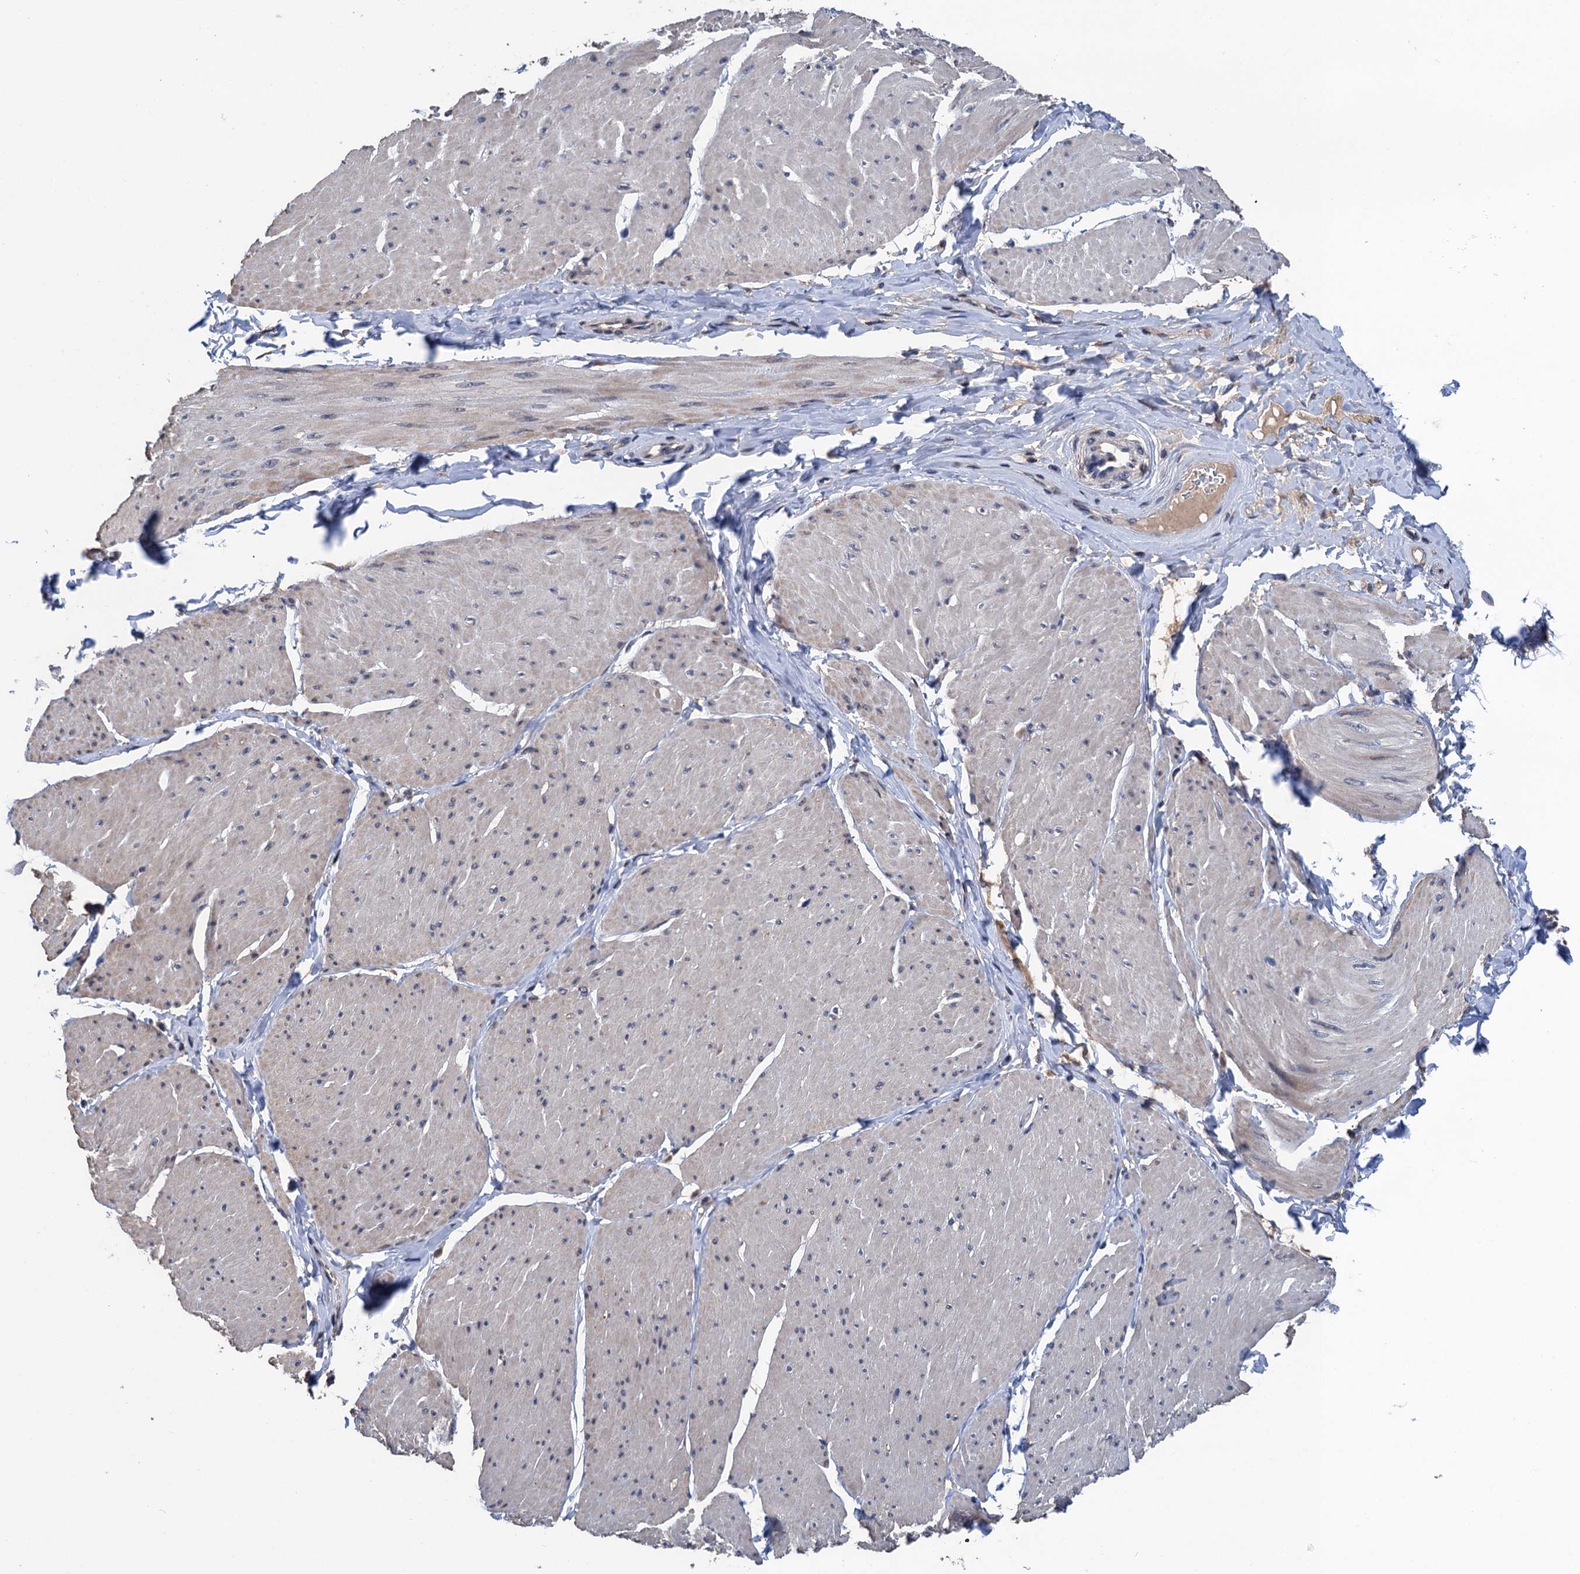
{"staining": {"intensity": "moderate", "quantity": "<25%", "location": "cytoplasmic/membranous"}, "tissue": "smooth muscle", "cell_type": "Smooth muscle cells", "image_type": "normal", "snomed": [{"axis": "morphology", "description": "Urothelial carcinoma, High grade"}, {"axis": "topography", "description": "Urinary bladder"}], "caption": "IHC histopathology image of unremarkable smooth muscle: smooth muscle stained using immunohistochemistry shows low levels of moderate protein expression localized specifically in the cytoplasmic/membranous of smooth muscle cells, appearing as a cytoplasmic/membranous brown color.", "gene": "ART5", "patient": {"sex": "male", "age": 46}}